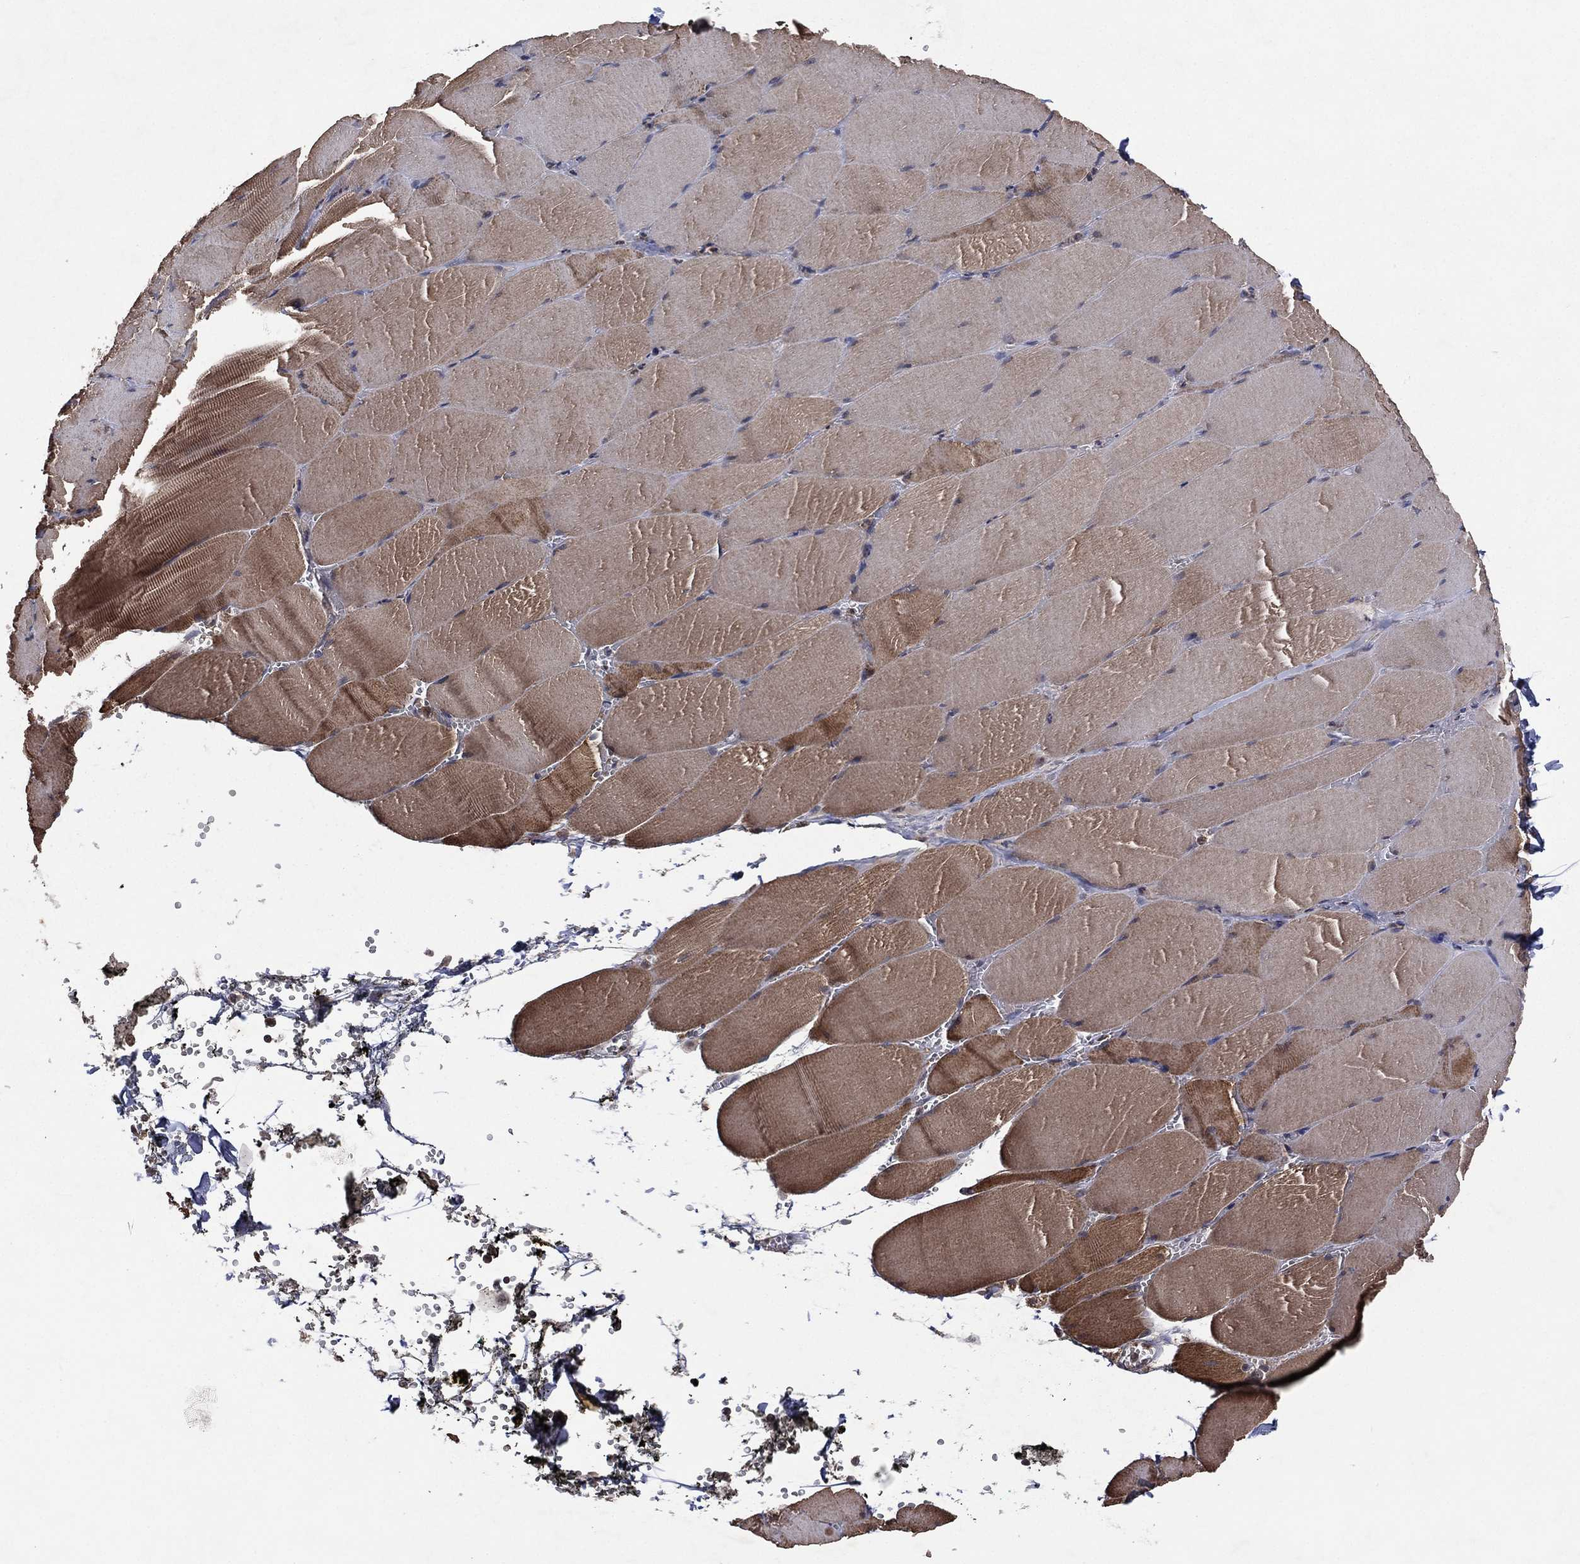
{"staining": {"intensity": "moderate", "quantity": "<25%", "location": "cytoplasmic/membranous"}, "tissue": "skeletal muscle", "cell_type": "Myocytes", "image_type": "normal", "snomed": [{"axis": "morphology", "description": "Normal tissue, NOS"}, {"axis": "topography", "description": "Skeletal muscle"}], "caption": "This histopathology image displays immunohistochemistry (IHC) staining of unremarkable human skeletal muscle, with low moderate cytoplasmic/membranous positivity in about <25% of myocytes.", "gene": "ATG4B", "patient": {"sex": "male", "age": 56}}